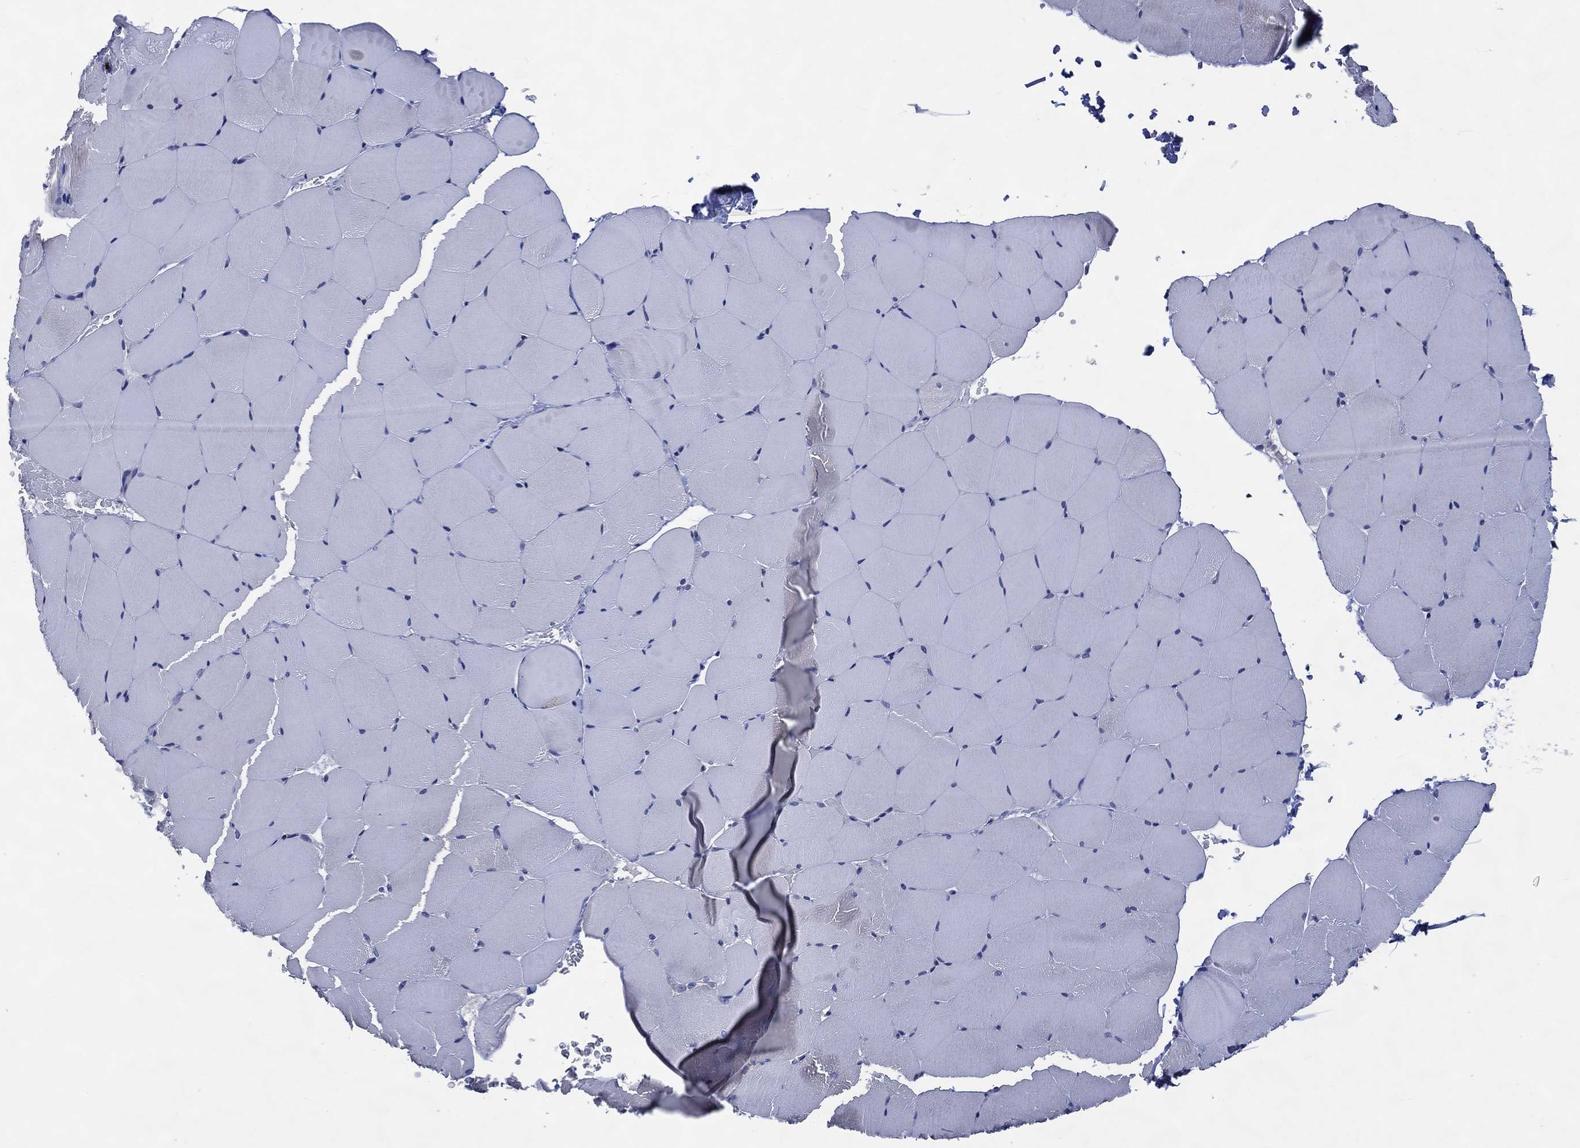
{"staining": {"intensity": "negative", "quantity": "none", "location": "none"}, "tissue": "skeletal muscle", "cell_type": "Myocytes", "image_type": "normal", "snomed": [{"axis": "morphology", "description": "Normal tissue, NOS"}, {"axis": "topography", "description": "Skeletal muscle"}], "caption": "This is an immunohistochemistry micrograph of benign skeletal muscle. There is no staining in myocytes.", "gene": "USP26", "patient": {"sex": "female", "age": 37}}